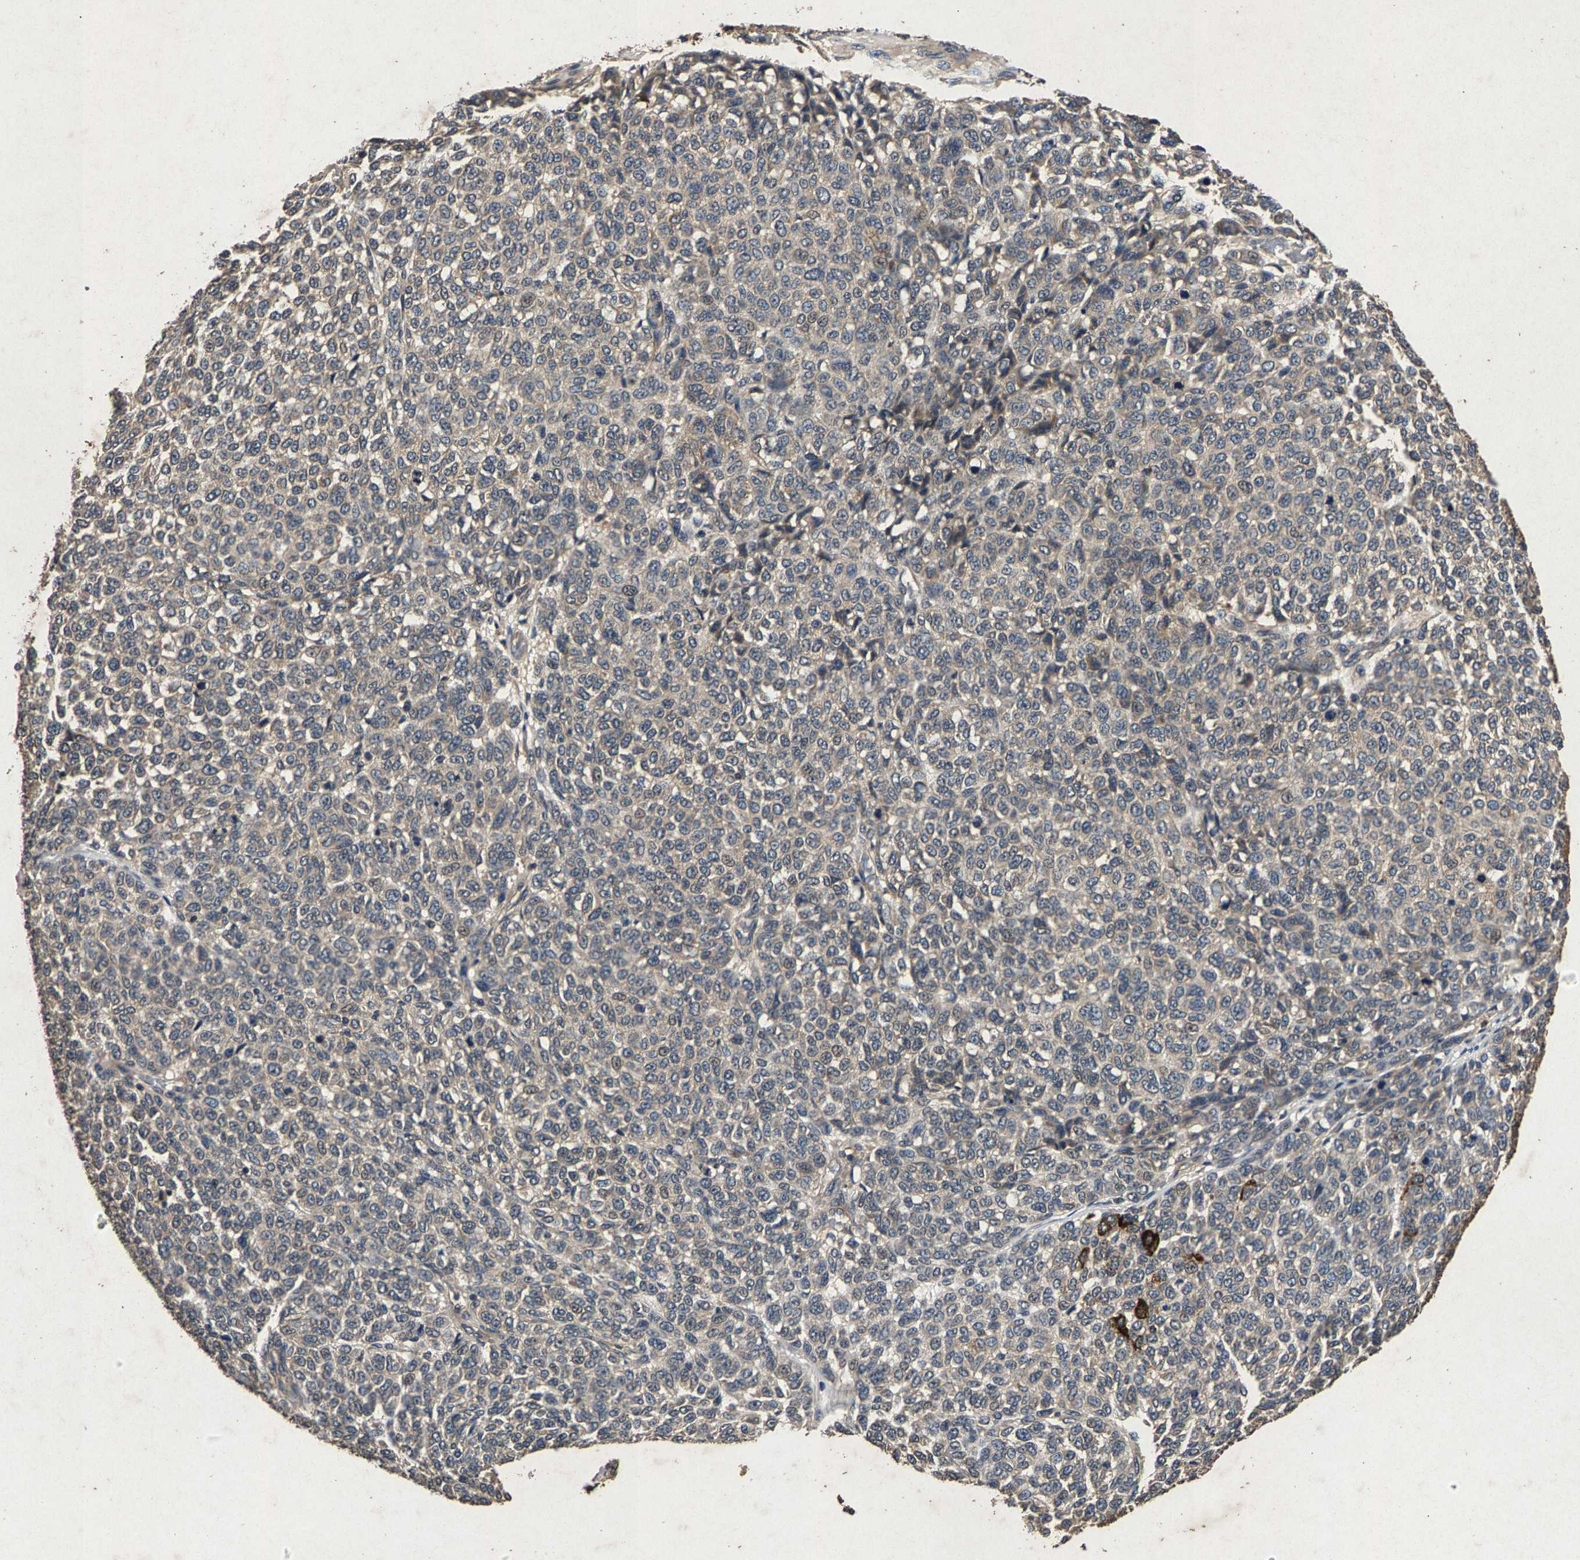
{"staining": {"intensity": "negative", "quantity": "none", "location": "none"}, "tissue": "melanoma", "cell_type": "Tumor cells", "image_type": "cancer", "snomed": [{"axis": "morphology", "description": "Malignant melanoma, NOS"}, {"axis": "topography", "description": "Skin"}], "caption": "An IHC histopathology image of melanoma is shown. There is no staining in tumor cells of melanoma.", "gene": "PPP1CC", "patient": {"sex": "male", "age": 59}}